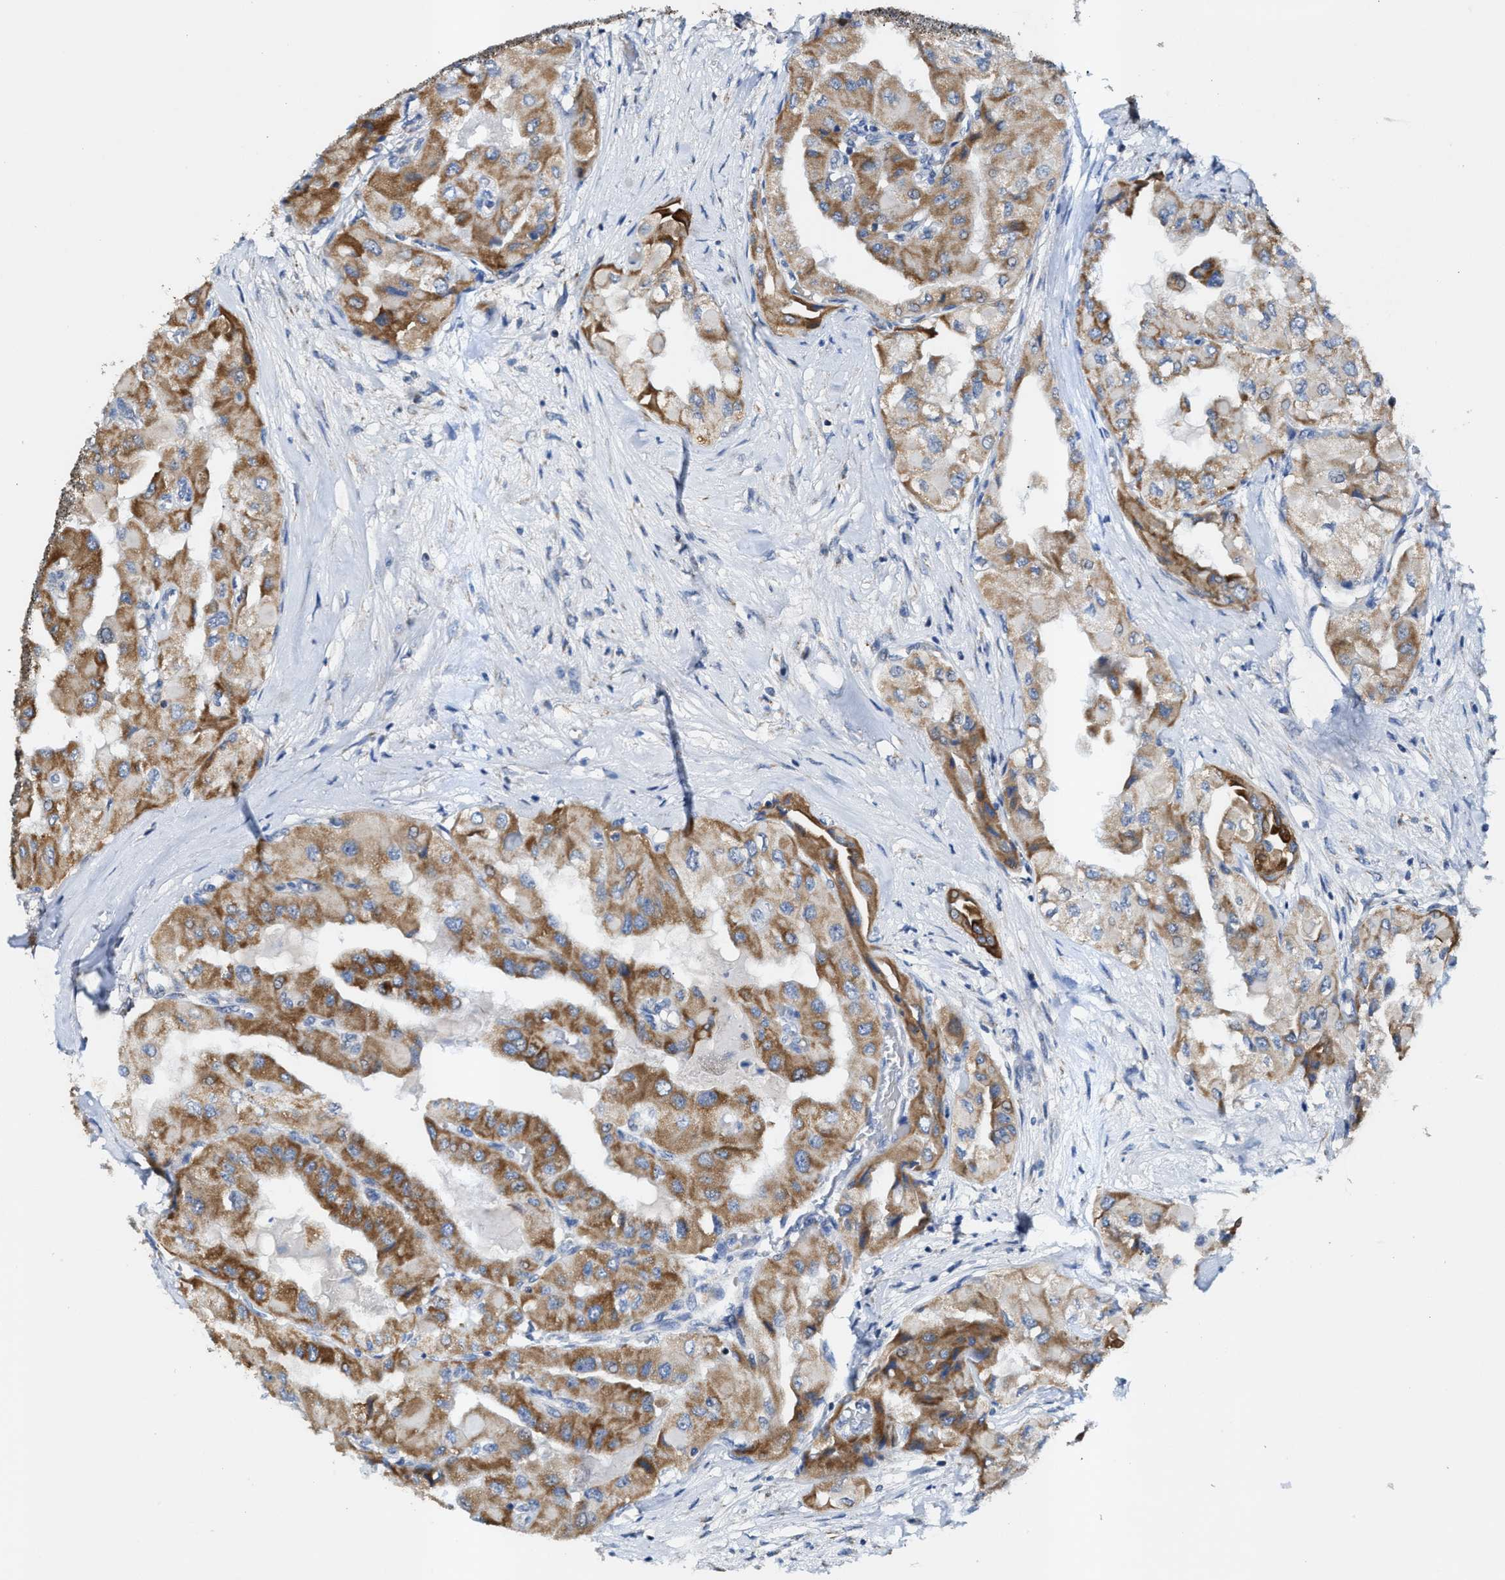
{"staining": {"intensity": "moderate", "quantity": ">75%", "location": "cytoplasmic/membranous"}, "tissue": "thyroid cancer", "cell_type": "Tumor cells", "image_type": "cancer", "snomed": [{"axis": "morphology", "description": "Papillary adenocarcinoma, NOS"}, {"axis": "topography", "description": "Thyroid gland"}], "caption": "IHC photomicrograph of human thyroid cancer stained for a protein (brown), which shows medium levels of moderate cytoplasmic/membranous expression in approximately >75% of tumor cells.", "gene": "JAG1", "patient": {"sex": "female", "age": 59}}